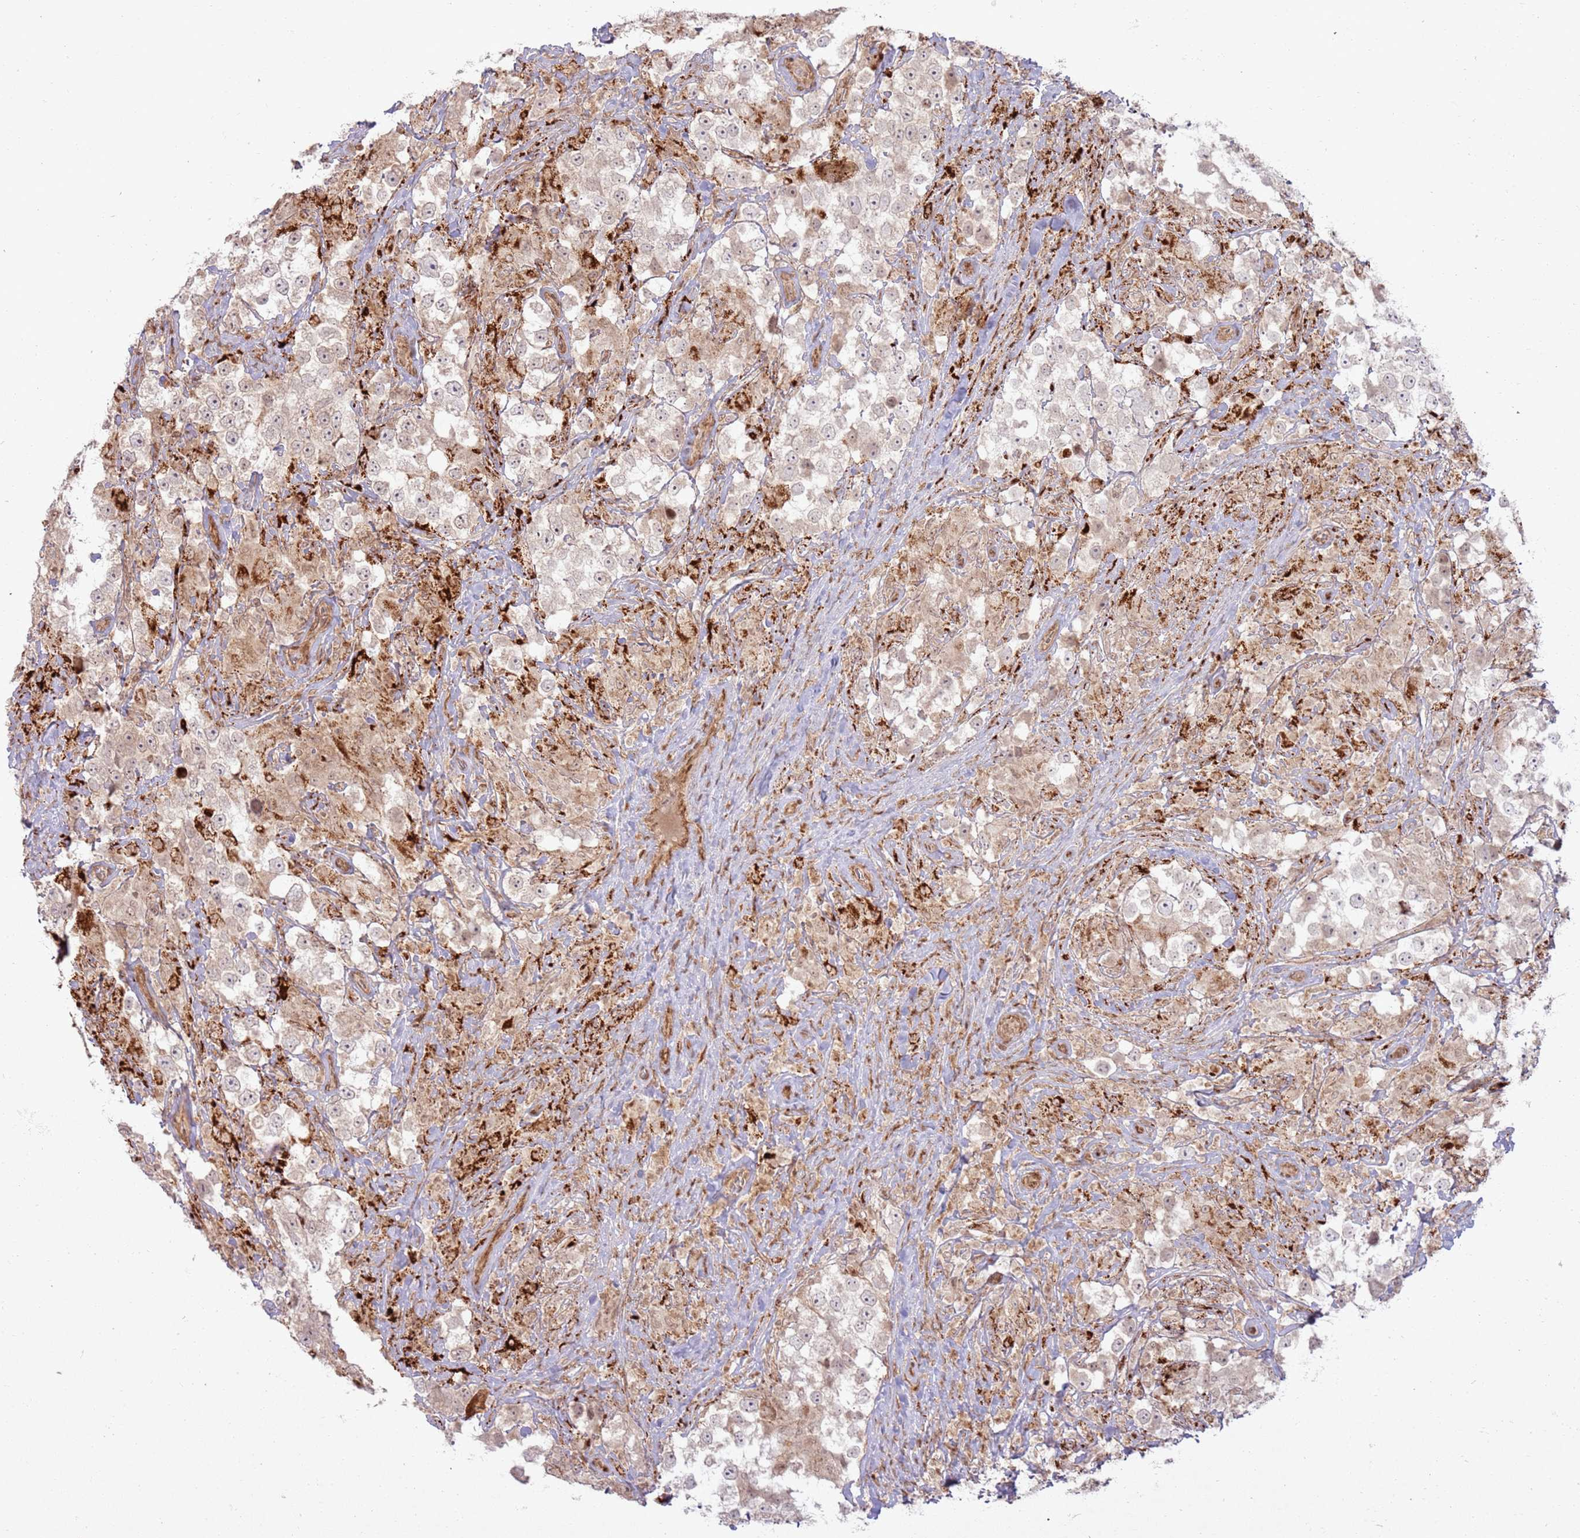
{"staining": {"intensity": "weak", "quantity": "25%-75%", "location": "nuclear"}, "tissue": "testis cancer", "cell_type": "Tumor cells", "image_type": "cancer", "snomed": [{"axis": "morphology", "description": "Seminoma, NOS"}, {"axis": "topography", "description": "Testis"}], "caption": "This photomicrograph exhibits immunohistochemistry (IHC) staining of seminoma (testis), with low weak nuclear expression in about 25%-75% of tumor cells.", "gene": "KLHL36", "patient": {"sex": "male", "age": 46}}